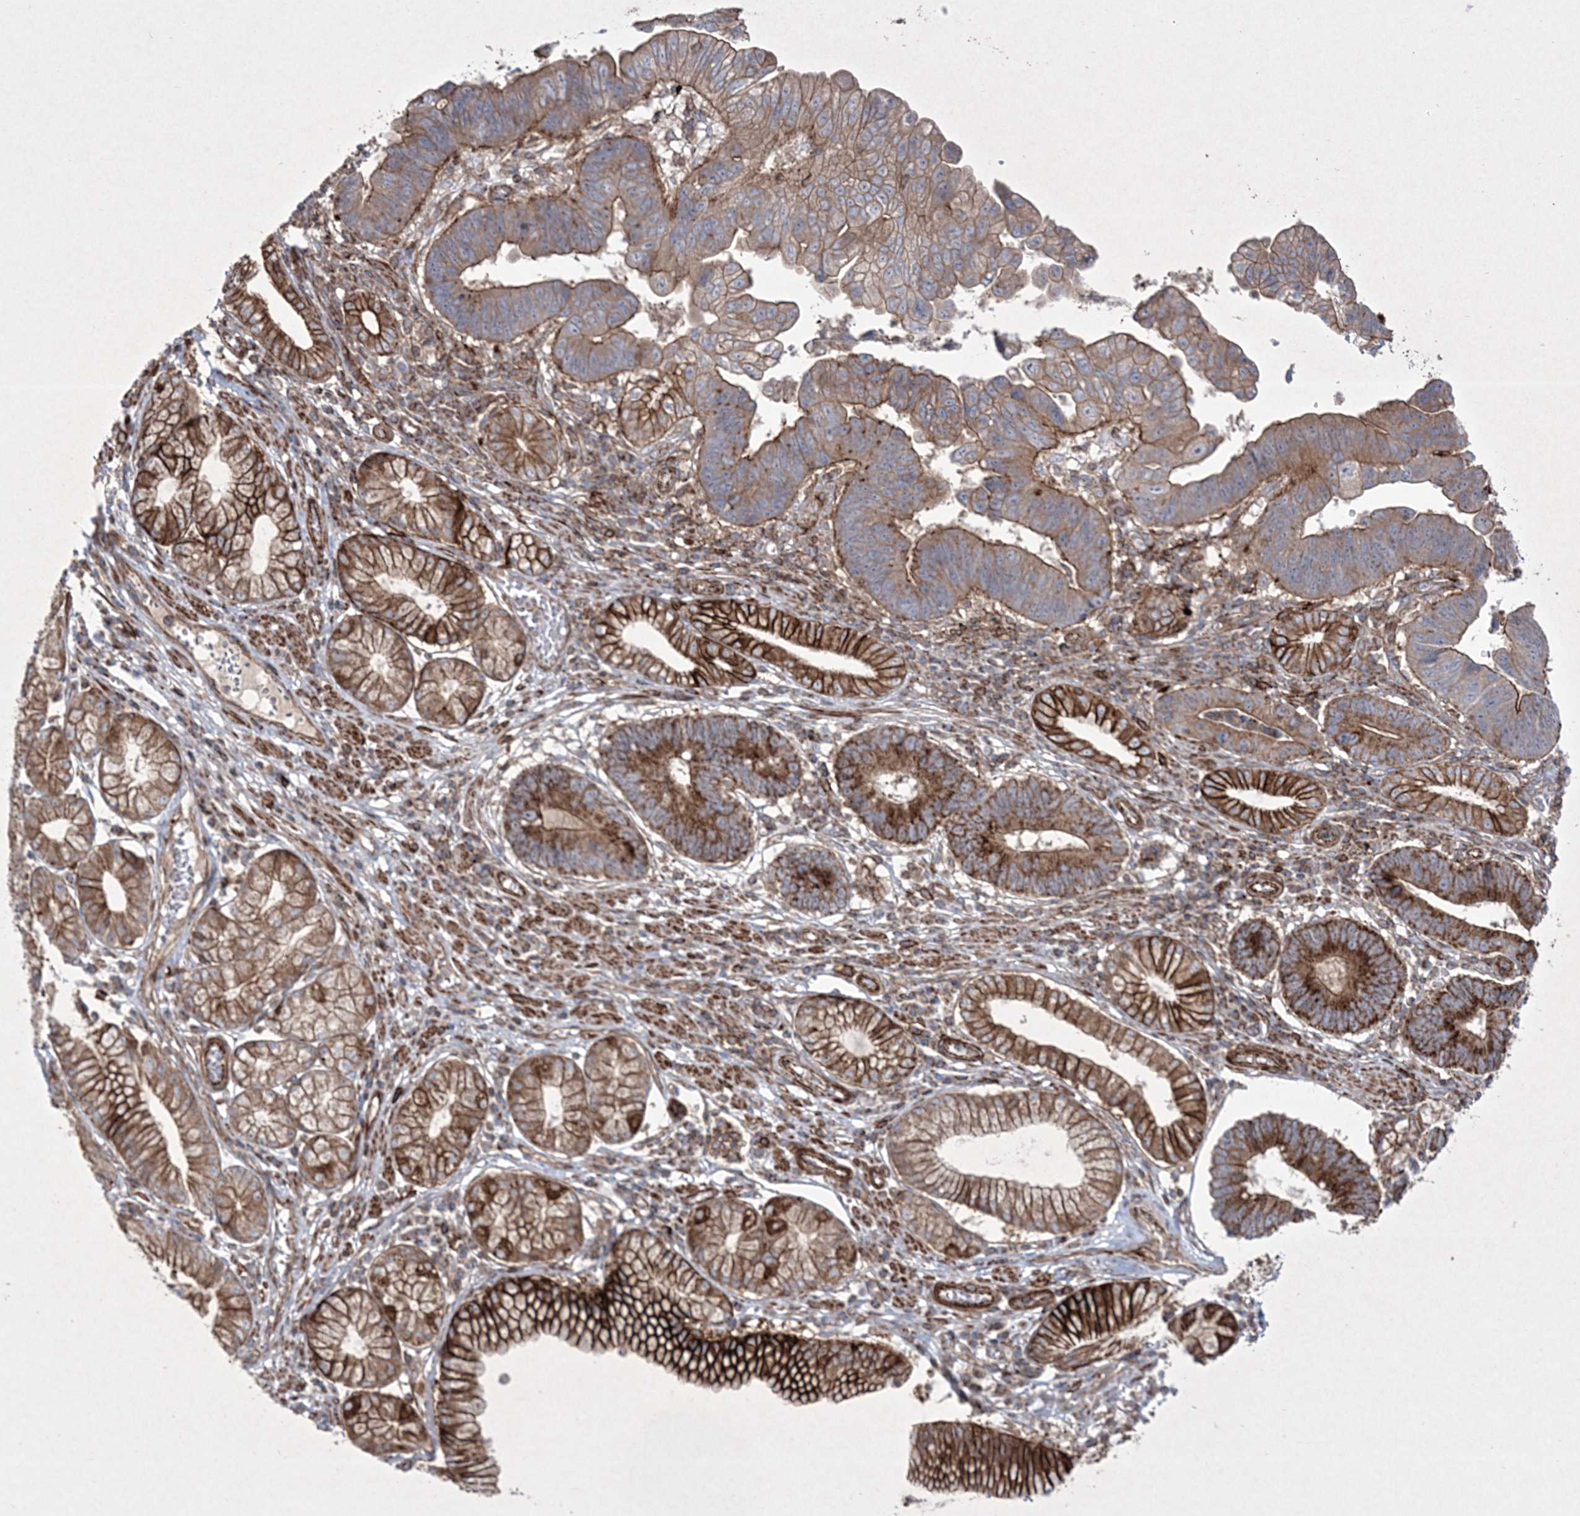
{"staining": {"intensity": "moderate", "quantity": "25%-75%", "location": "cytoplasmic/membranous"}, "tissue": "stomach cancer", "cell_type": "Tumor cells", "image_type": "cancer", "snomed": [{"axis": "morphology", "description": "Adenocarcinoma, NOS"}, {"axis": "topography", "description": "Stomach"}], "caption": "Immunohistochemistry (IHC) (DAB (3,3'-diaminobenzidine)) staining of human stomach cancer (adenocarcinoma) demonstrates moderate cytoplasmic/membranous protein expression in approximately 25%-75% of tumor cells. (DAB (3,3'-diaminobenzidine) = brown stain, brightfield microscopy at high magnification).", "gene": "RICTOR", "patient": {"sex": "male", "age": 59}}